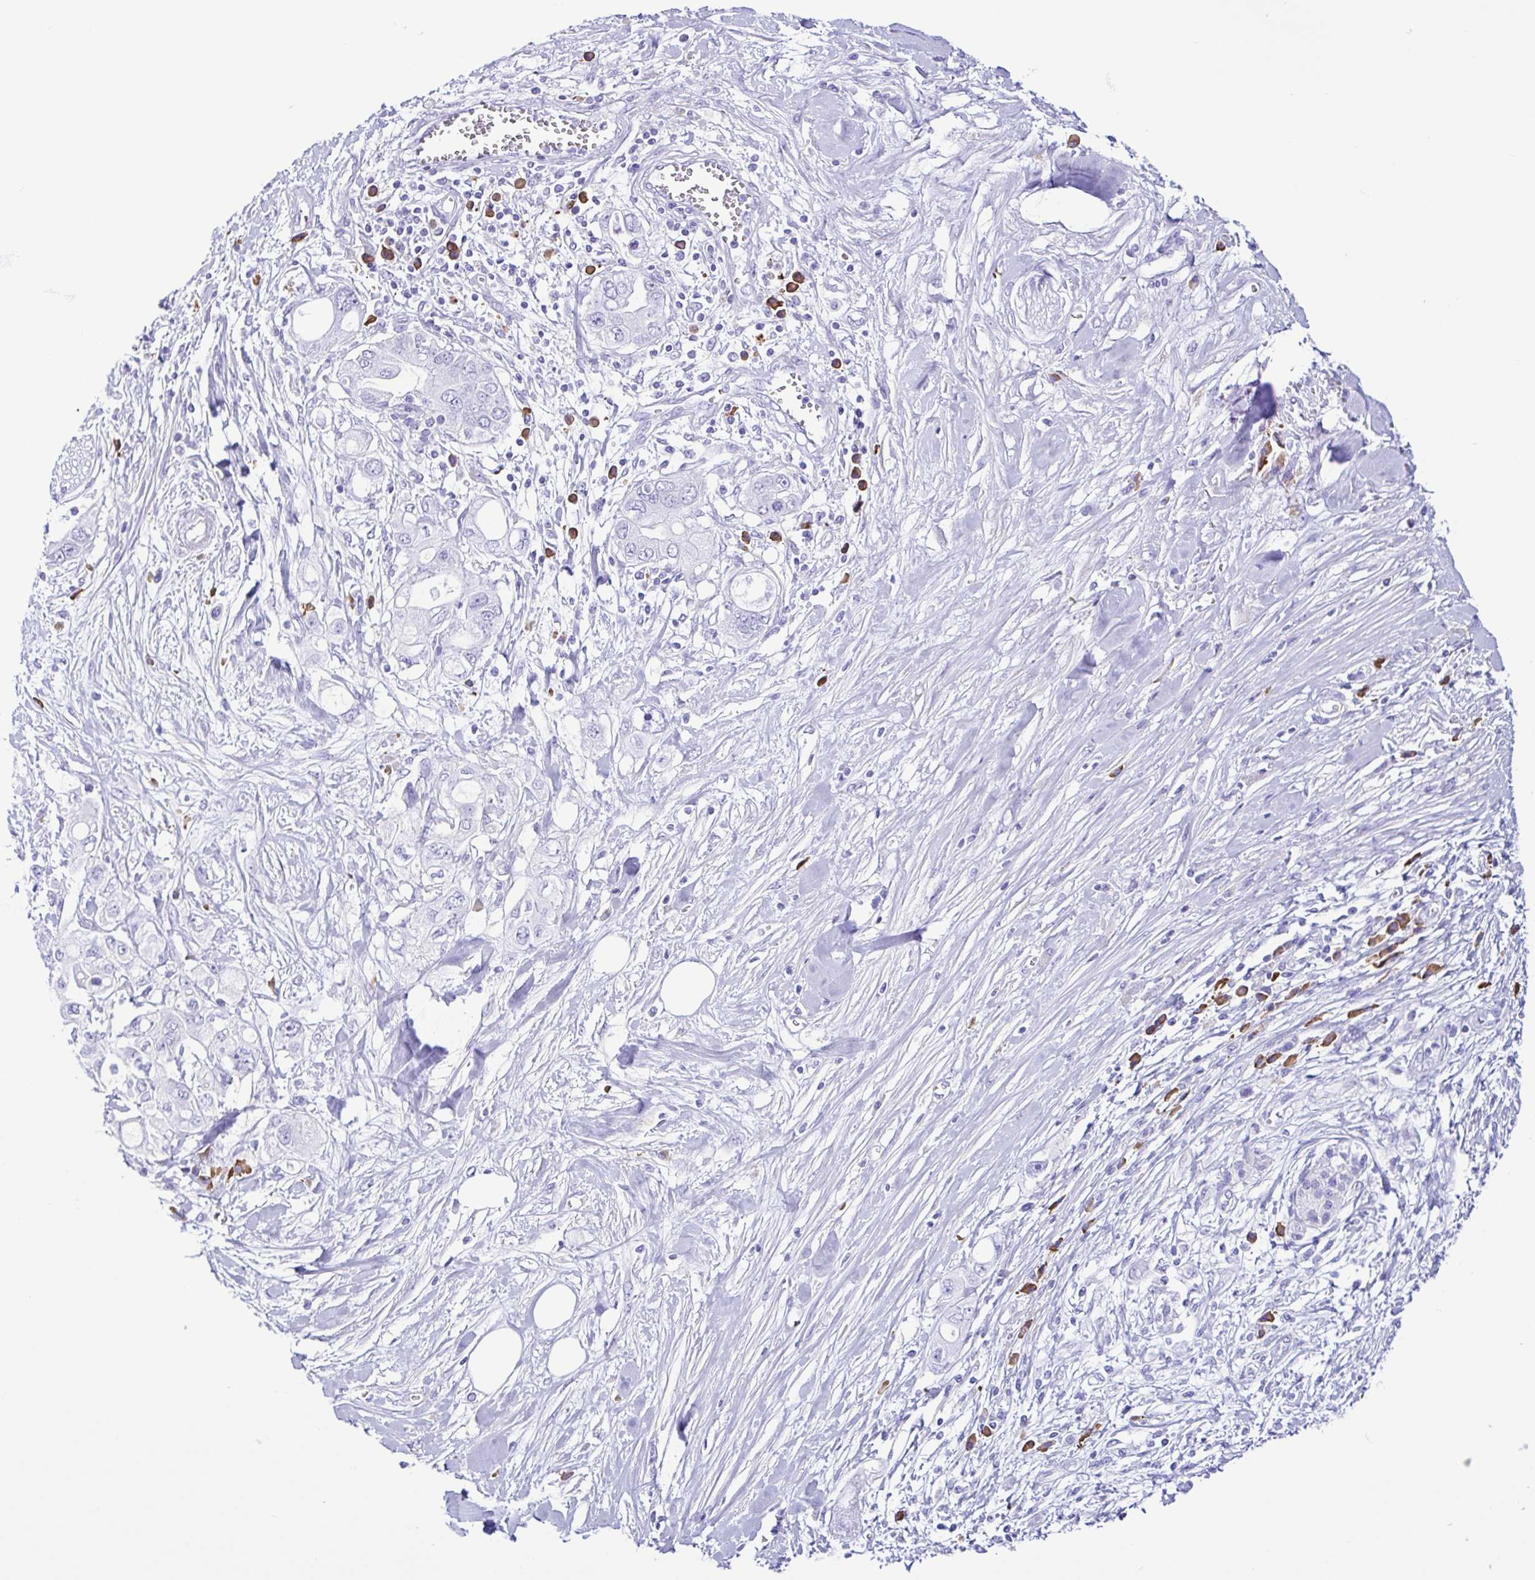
{"staining": {"intensity": "negative", "quantity": "none", "location": "none"}, "tissue": "pancreatic cancer", "cell_type": "Tumor cells", "image_type": "cancer", "snomed": [{"axis": "morphology", "description": "Adenocarcinoma, NOS"}, {"axis": "topography", "description": "Pancreas"}], "caption": "Tumor cells are negative for brown protein staining in pancreatic adenocarcinoma. (DAB (3,3'-diaminobenzidine) IHC with hematoxylin counter stain).", "gene": "PIGF", "patient": {"sex": "female", "age": 56}}